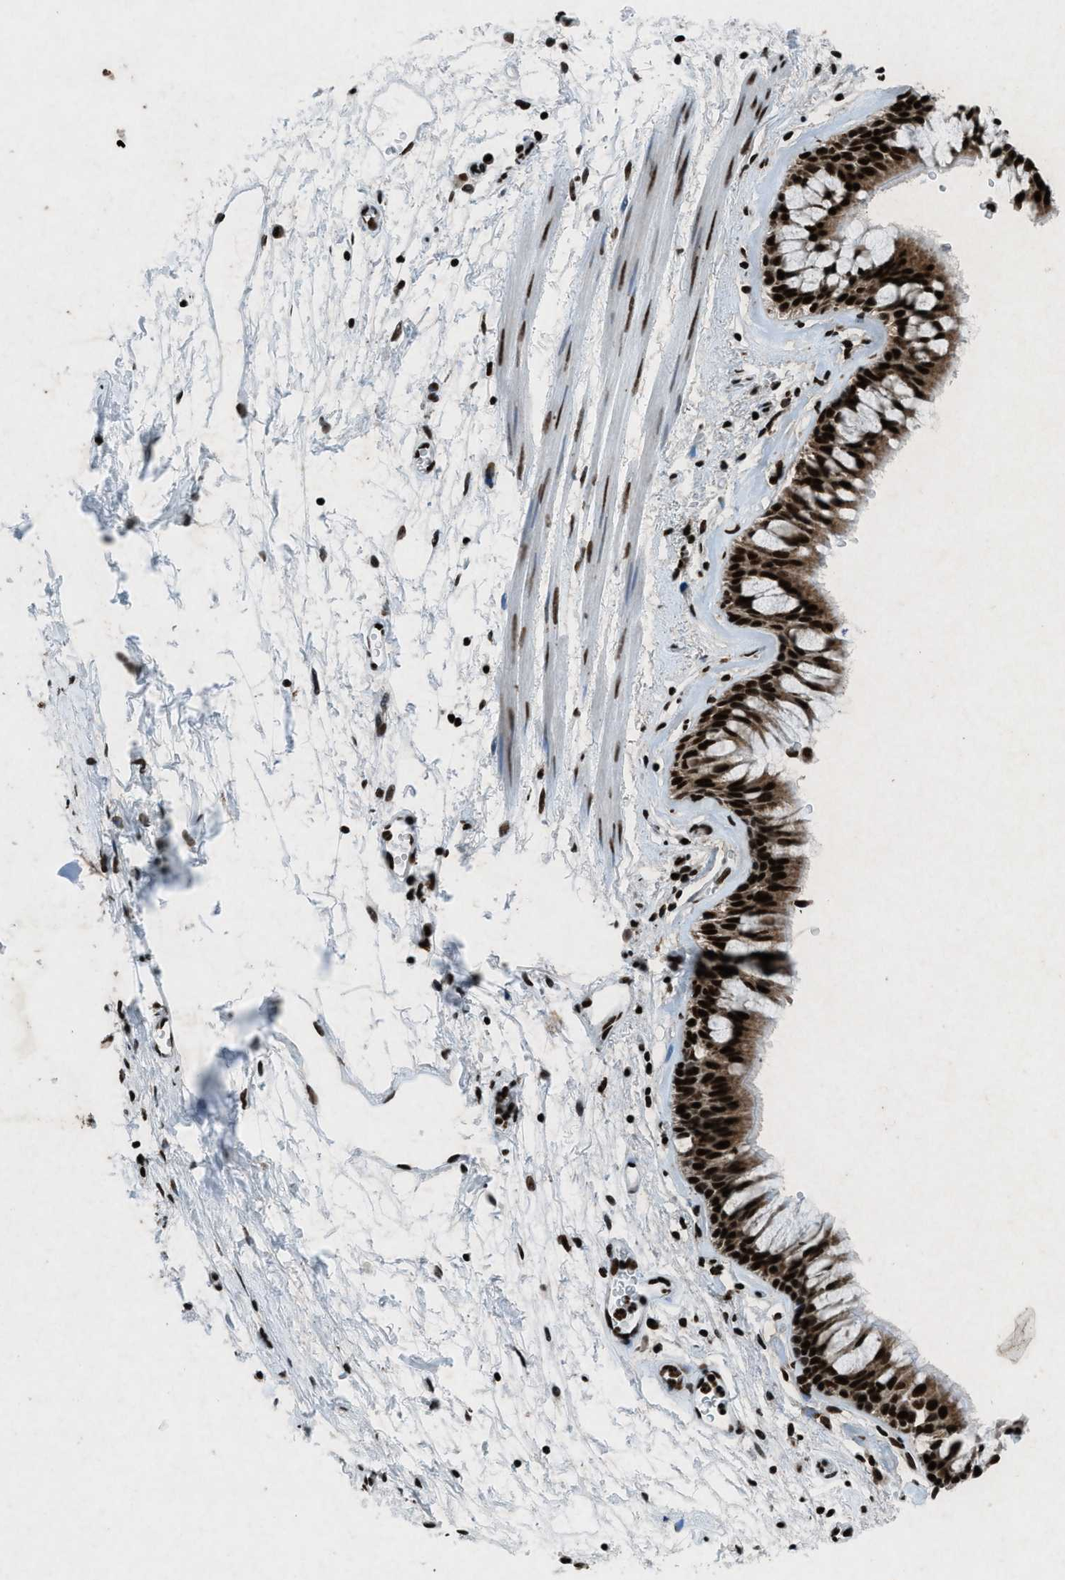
{"staining": {"intensity": "strong", "quantity": ">75%", "location": "nuclear"}, "tissue": "bronchus", "cell_type": "Respiratory epithelial cells", "image_type": "normal", "snomed": [{"axis": "morphology", "description": "Normal tissue, NOS"}, {"axis": "topography", "description": "Cartilage tissue"}, {"axis": "topography", "description": "Bronchus"}], "caption": "Respiratory epithelial cells exhibit high levels of strong nuclear expression in approximately >75% of cells in unremarkable human bronchus. The staining is performed using DAB brown chromogen to label protein expression. The nuclei are counter-stained blue using hematoxylin.", "gene": "NXF1", "patient": {"sex": "female", "age": 53}}